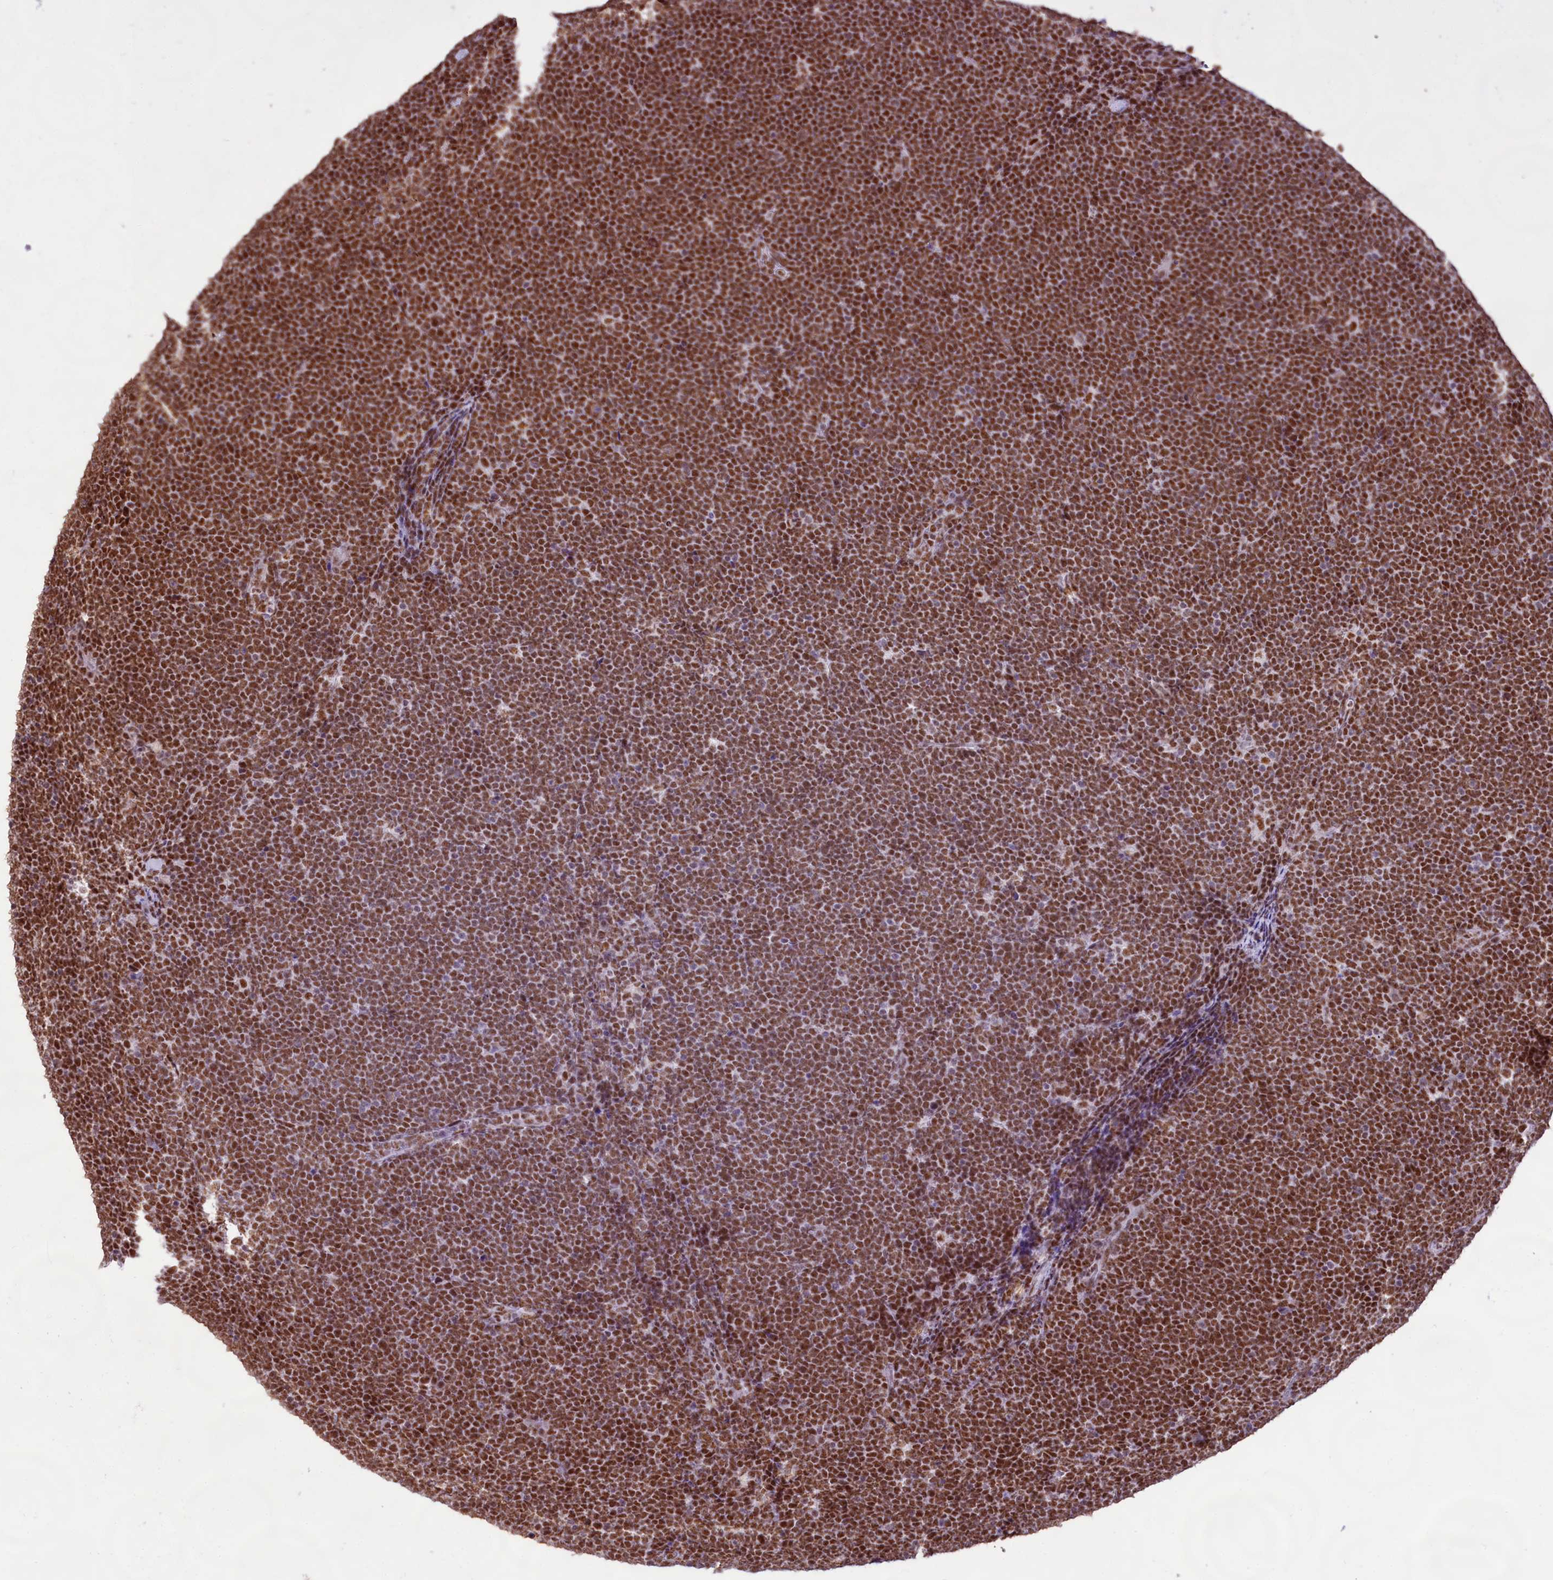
{"staining": {"intensity": "moderate", "quantity": "25%-75%", "location": "nuclear"}, "tissue": "lymphoma", "cell_type": "Tumor cells", "image_type": "cancer", "snomed": [{"axis": "morphology", "description": "Malignant lymphoma, non-Hodgkin's type, High grade"}, {"axis": "topography", "description": "Lymph node"}], "caption": "Protein expression analysis of human lymphoma reveals moderate nuclear expression in approximately 25%-75% of tumor cells.", "gene": "HIRA", "patient": {"sex": "male", "age": 13}}